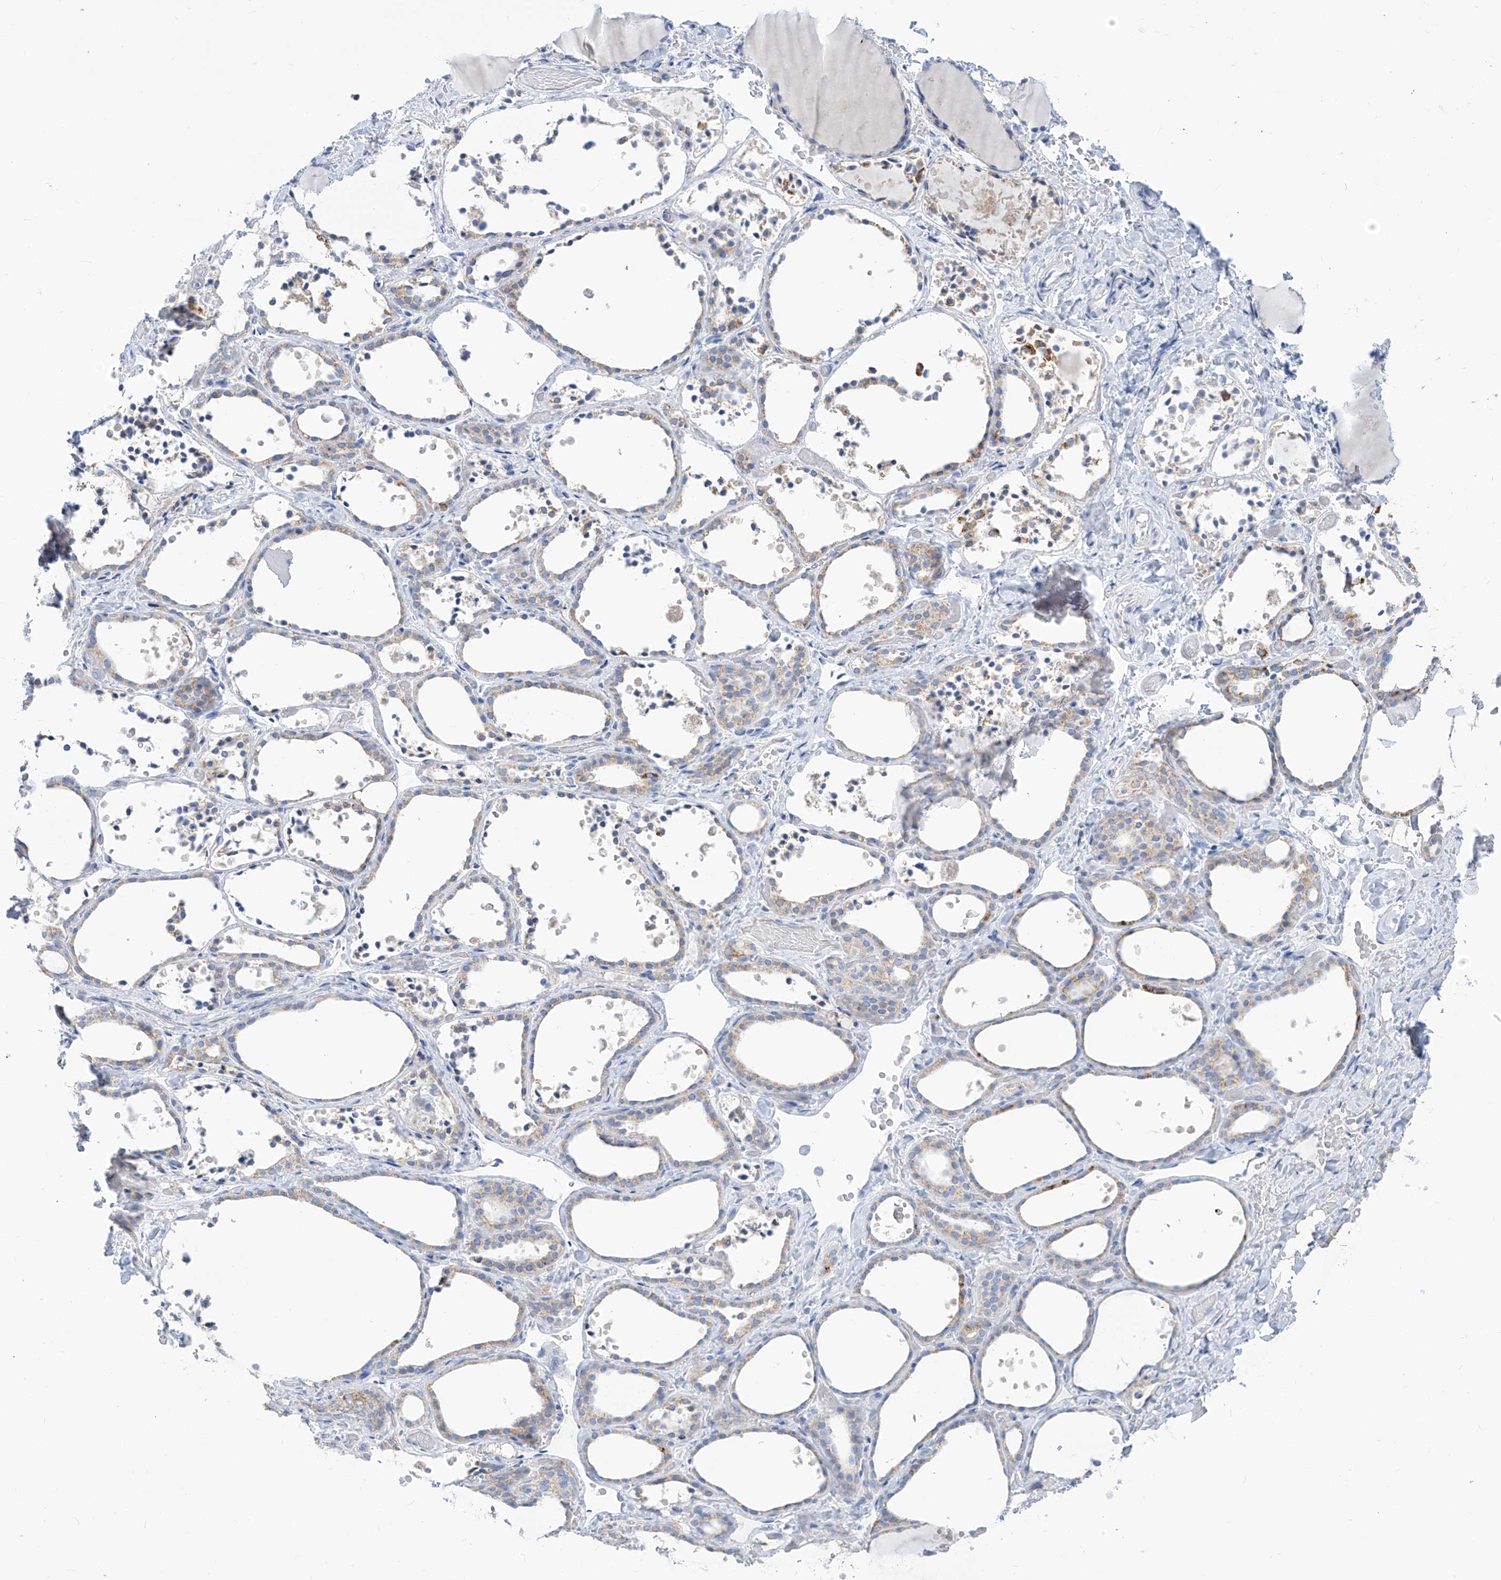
{"staining": {"intensity": "weak", "quantity": "25%-75%", "location": "cytoplasmic/membranous"}, "tissue": "thyroid gland", "cell_type": "Glandular cells", "image_type": "normal", "snomed": [{"axis": "morphology", "description": "Normal tissue, NOS"}, {"axis": "topography", "description": "Thyroid gland"}], "caption": "Immunohistochemistry (IHC) of benign thyroid gland displays low levels of weak cytoplasmic/membranous positivity in approximately 25%-75% of glandular cells.", "gene": "ZNF404", "patient": {"sex": "female", "age": 44}}